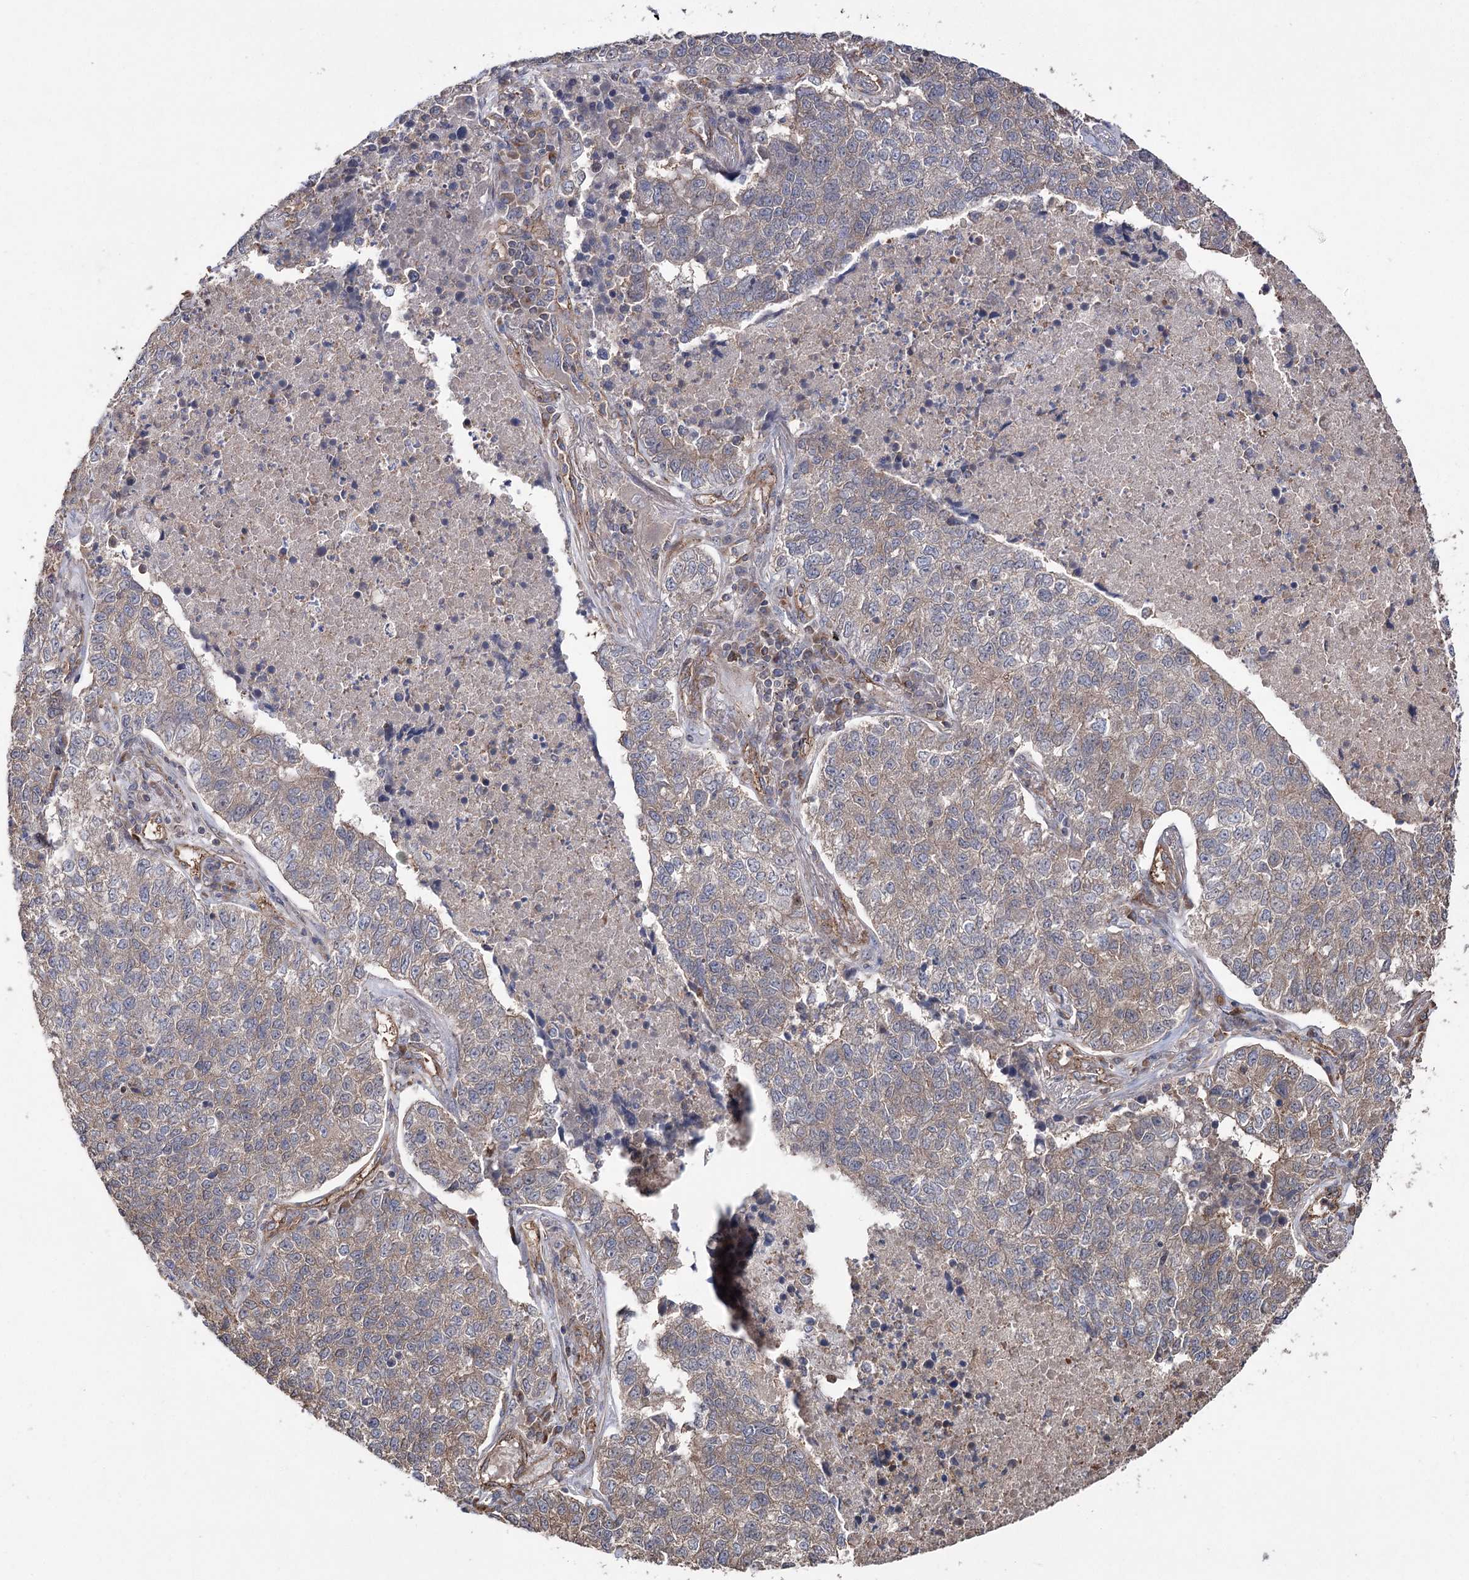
{"staining": {"intensity": "weak", "quantity": "<25%", "location": "cytoplasmic/membranous"}, "tissue": "lung cancer", "cell_type": "Tumor cells", "image_type": "cancer", "snomed": [{"axis": "morphology", "description": "Adenocarcinoma, NOS"}, {"axis": "topography", "description": "Lung"}], "caption": "A histopathology image of lung cancer (adenocarcinoma) stained for a protein displays no brown staining in tumor cells.", "gene": "LARS2", "patient": {"sex": "male", "age": 49}}